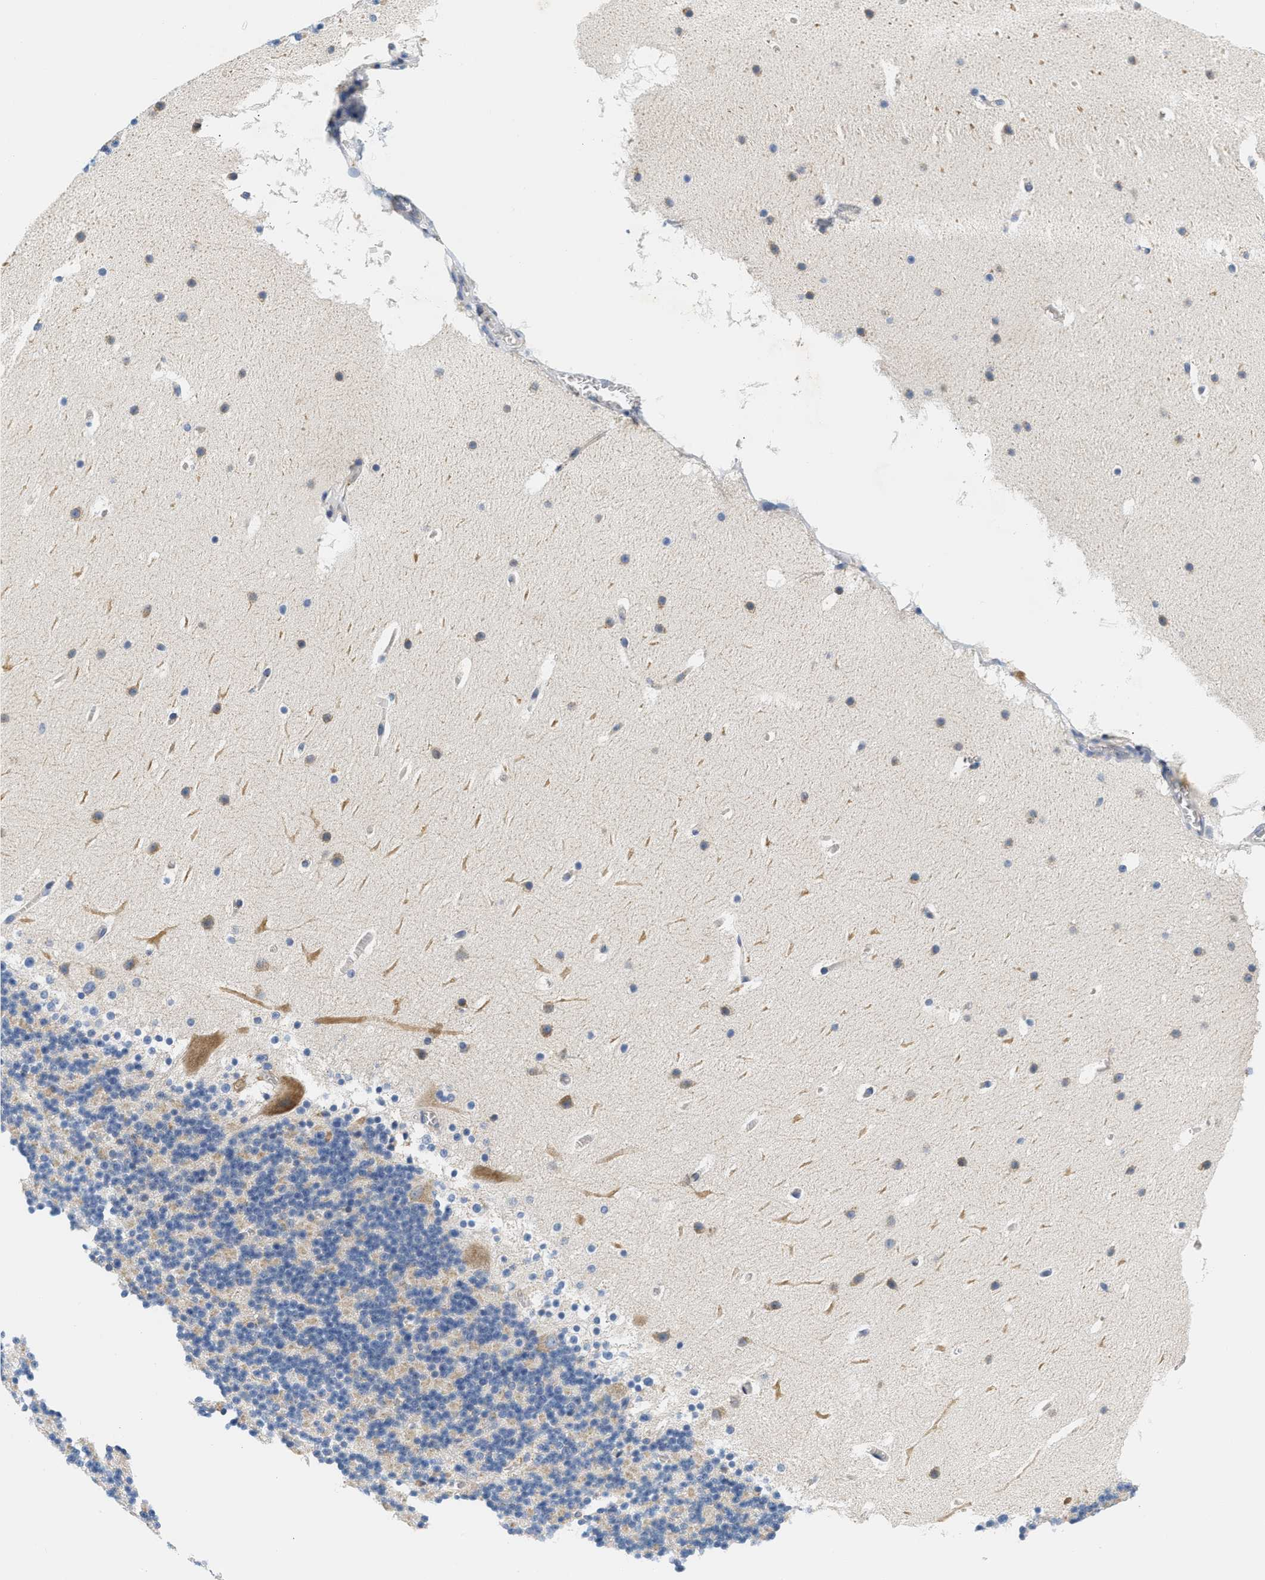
{"staining": {"intensity": "weak", "quantity": "<25%", "location": "cytoplasmic/membranous"}, "tissue": "cerebellum", "cell_type": "Cells in granular layer", "image_type": "normal", "snomed": [{"axis": "morphology", "description": "Normal tissue, NOS"}, {"axis": "topography", "description": "Cerebellum"}], "caption": "This is an immunohistochemistry histopathology image of normal cerebellum. There is no staining in cells in granular layer.", "gene": "HDHD3", "patient": {"sex": "male", "age": 45}}